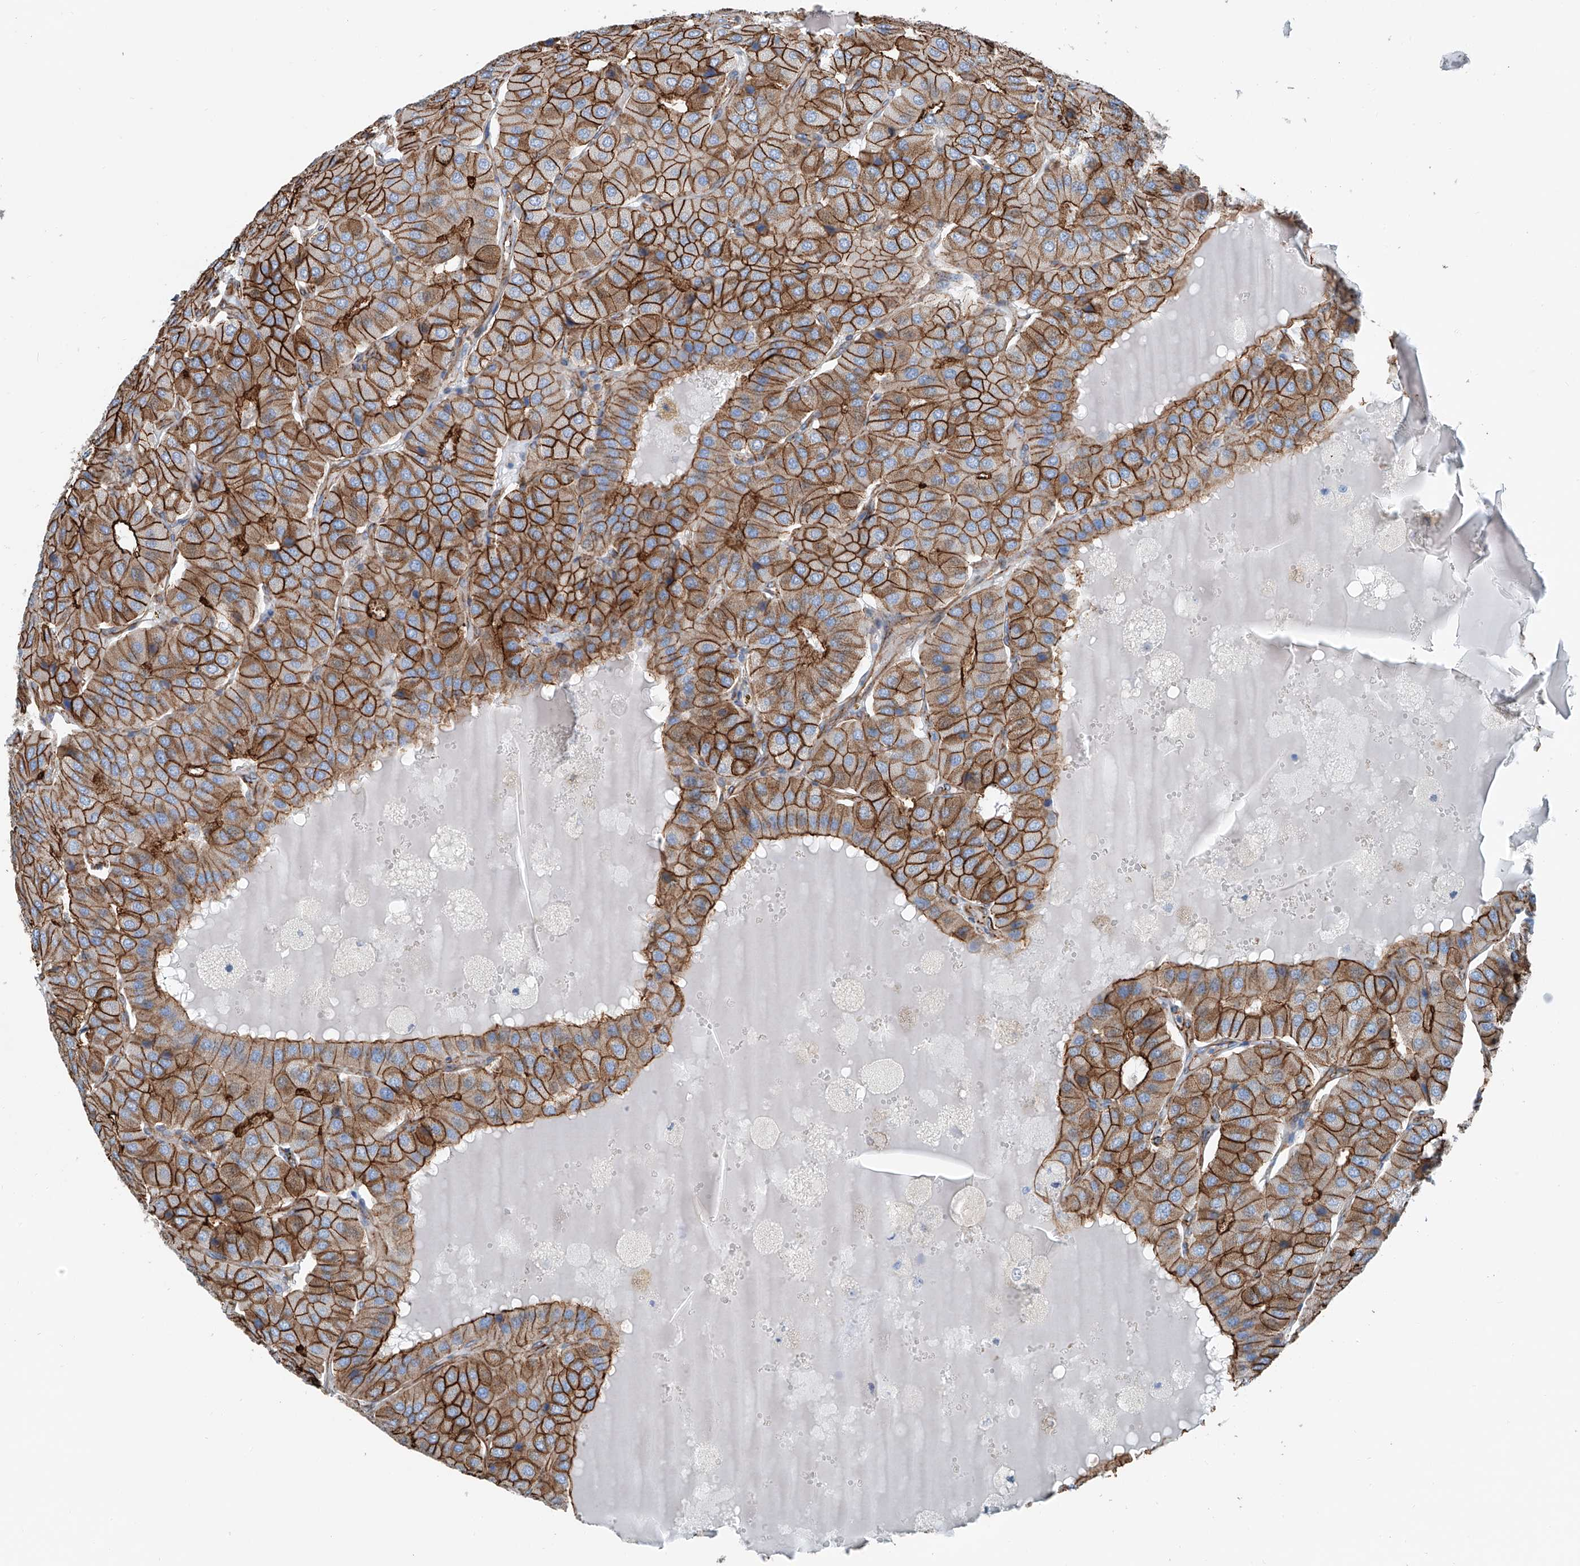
{"staining": {"intensity": "strong", "quantity": ">75%", "location": "cytoplasmic/membranous"}, "tissue": "parathyroid gland", "cell_type": "Glandular cells", "image_type": "normal", "snomed": [{"axis": "morphology", "description": "Normal tissue, NOS"}, {"axis": "morphology", "description": "Adenoma, NOS"}, {"axis": "topography", "description": "Parathyroid gland"}], "caption": "Immunohistochemistry histopathology image of normal parathyroid gland: human parathyroid gland stained using immunohistochemistry exhibits high levels of strong protein expression localized specifically in the cytoplasmic/membranous of glandular cells, appearing as a cytoplasmic/membranous brown color.", "gene": "THEMIS2", "patient": {"sex": "female", "age": 86}}